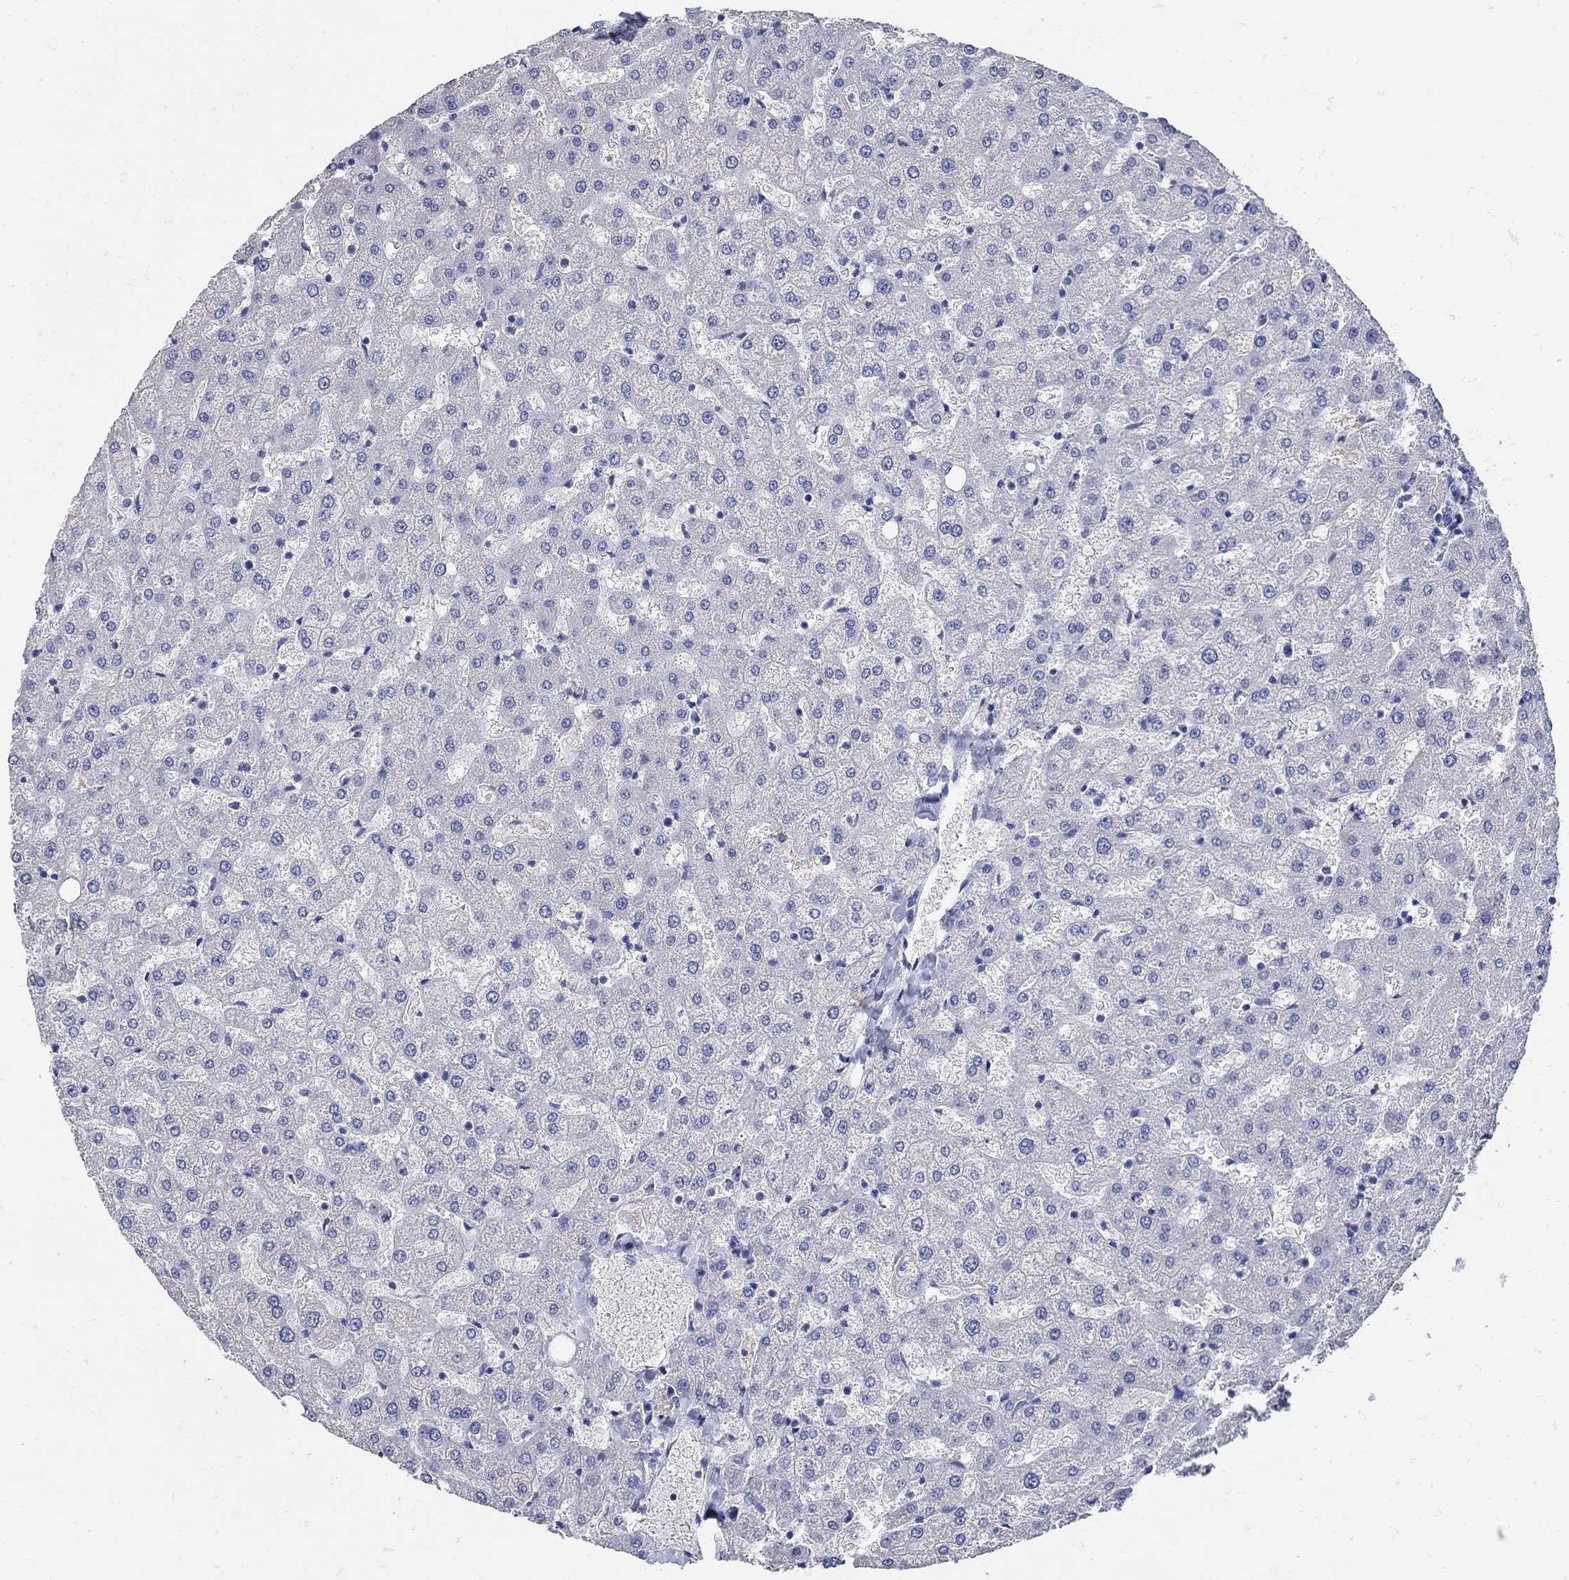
{"staining": {"intensity": "negative", "quantity": "none", "location": "none"}, "tissue": "liver", "cell_type": "Cholangiocytes", "image_type": "normal", "snomed": [{"axis": "morphology", "description": "Normal tissue, NOS"}, {"axis": "topography", "description": "Liver"}], "caption": "Immunohistochemistry image of normal liver: liver stained with DAB shows no significant protein positivity in cholangiocytes. (Immunohistochemistry (ihc), brightfield microscopy, high magnification).", "gene": "KCNN3", "patient": {"sex": "female", "age": 50}}